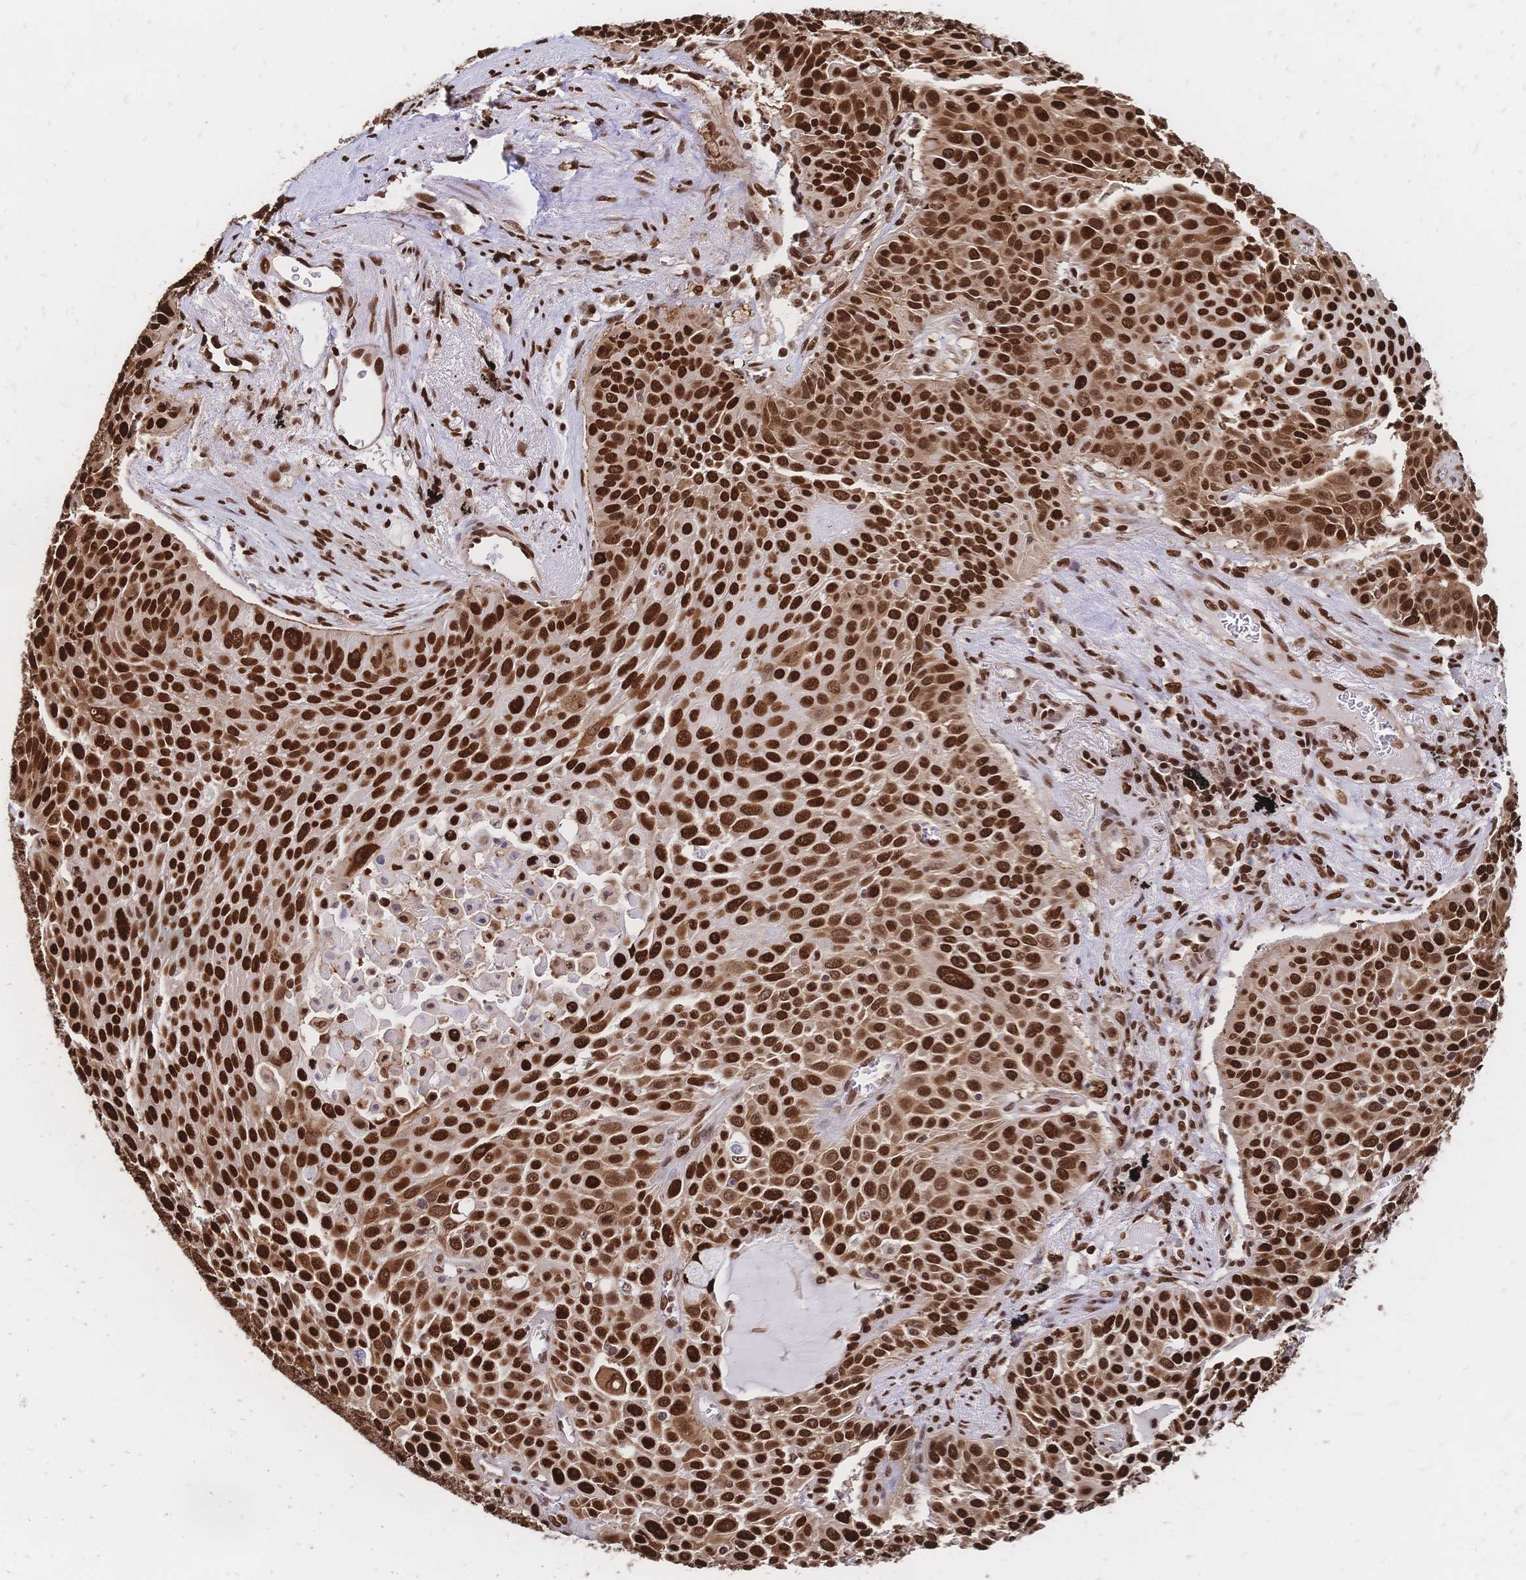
{"staining": {"intensity": "strong", "quantity": ">75%", "location": "nuclear"}, "tissue": "lung cancer", "cell_type": "Tumor cells", "image_type": "cancer", "snomed": [{"axis": "morphology", "description": "Squamous cell carcinoma, NOS"}, {"axis": "morphology", "description": "Squamous cell carcinoma, metastatic, NOS"}, {"axis": "topography", "description": "Lymph node"}, {"axis": "topography", "description": "Lung"}], "caption": "Strong nuclear expression for a protein is identified in approximately >75% of tumor cells of lung squamous cell carcinoma using IHC.", "gene": "HDGF", "patient": {"sex": "female", "age": 62}}